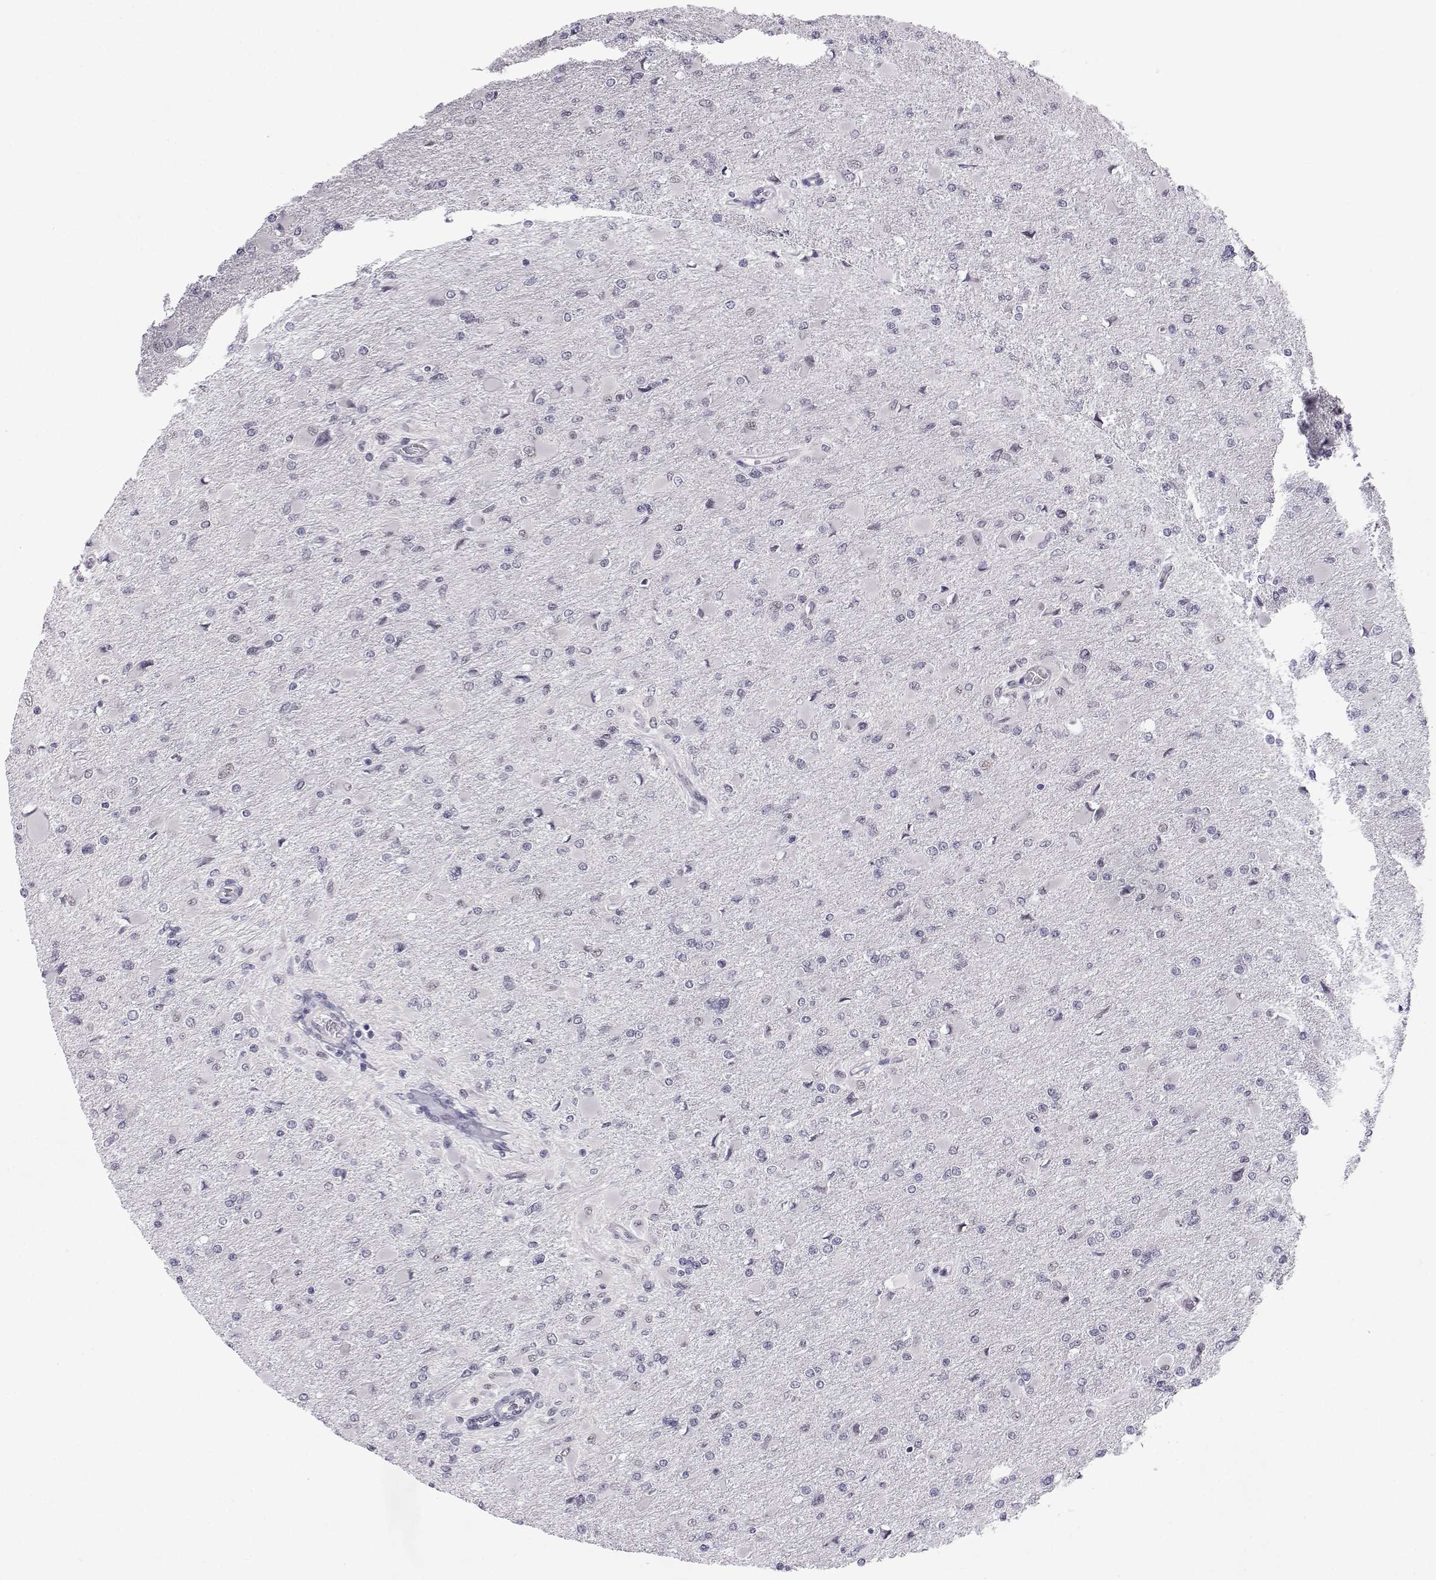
{"staining": {"intensity": "negative", "quantity": "none", "location": "none"}, "tissue": "glioma", "cell_type": "Tumor cells", "image_type": "cancer", "snomed": [{"axis": "morphology", "description": "Glioma, malignant, High grade"}, {"axis": "topography", "description": "Cerebral cortex"}], "caption": "Immunohistochemistry histopathology image of neoplastic tissue: human glioma stained with DAB exhibits no significant protein positivity in tumor cells.", "gene": "MED26", "patient": {"sex": "female", "age": 36}}